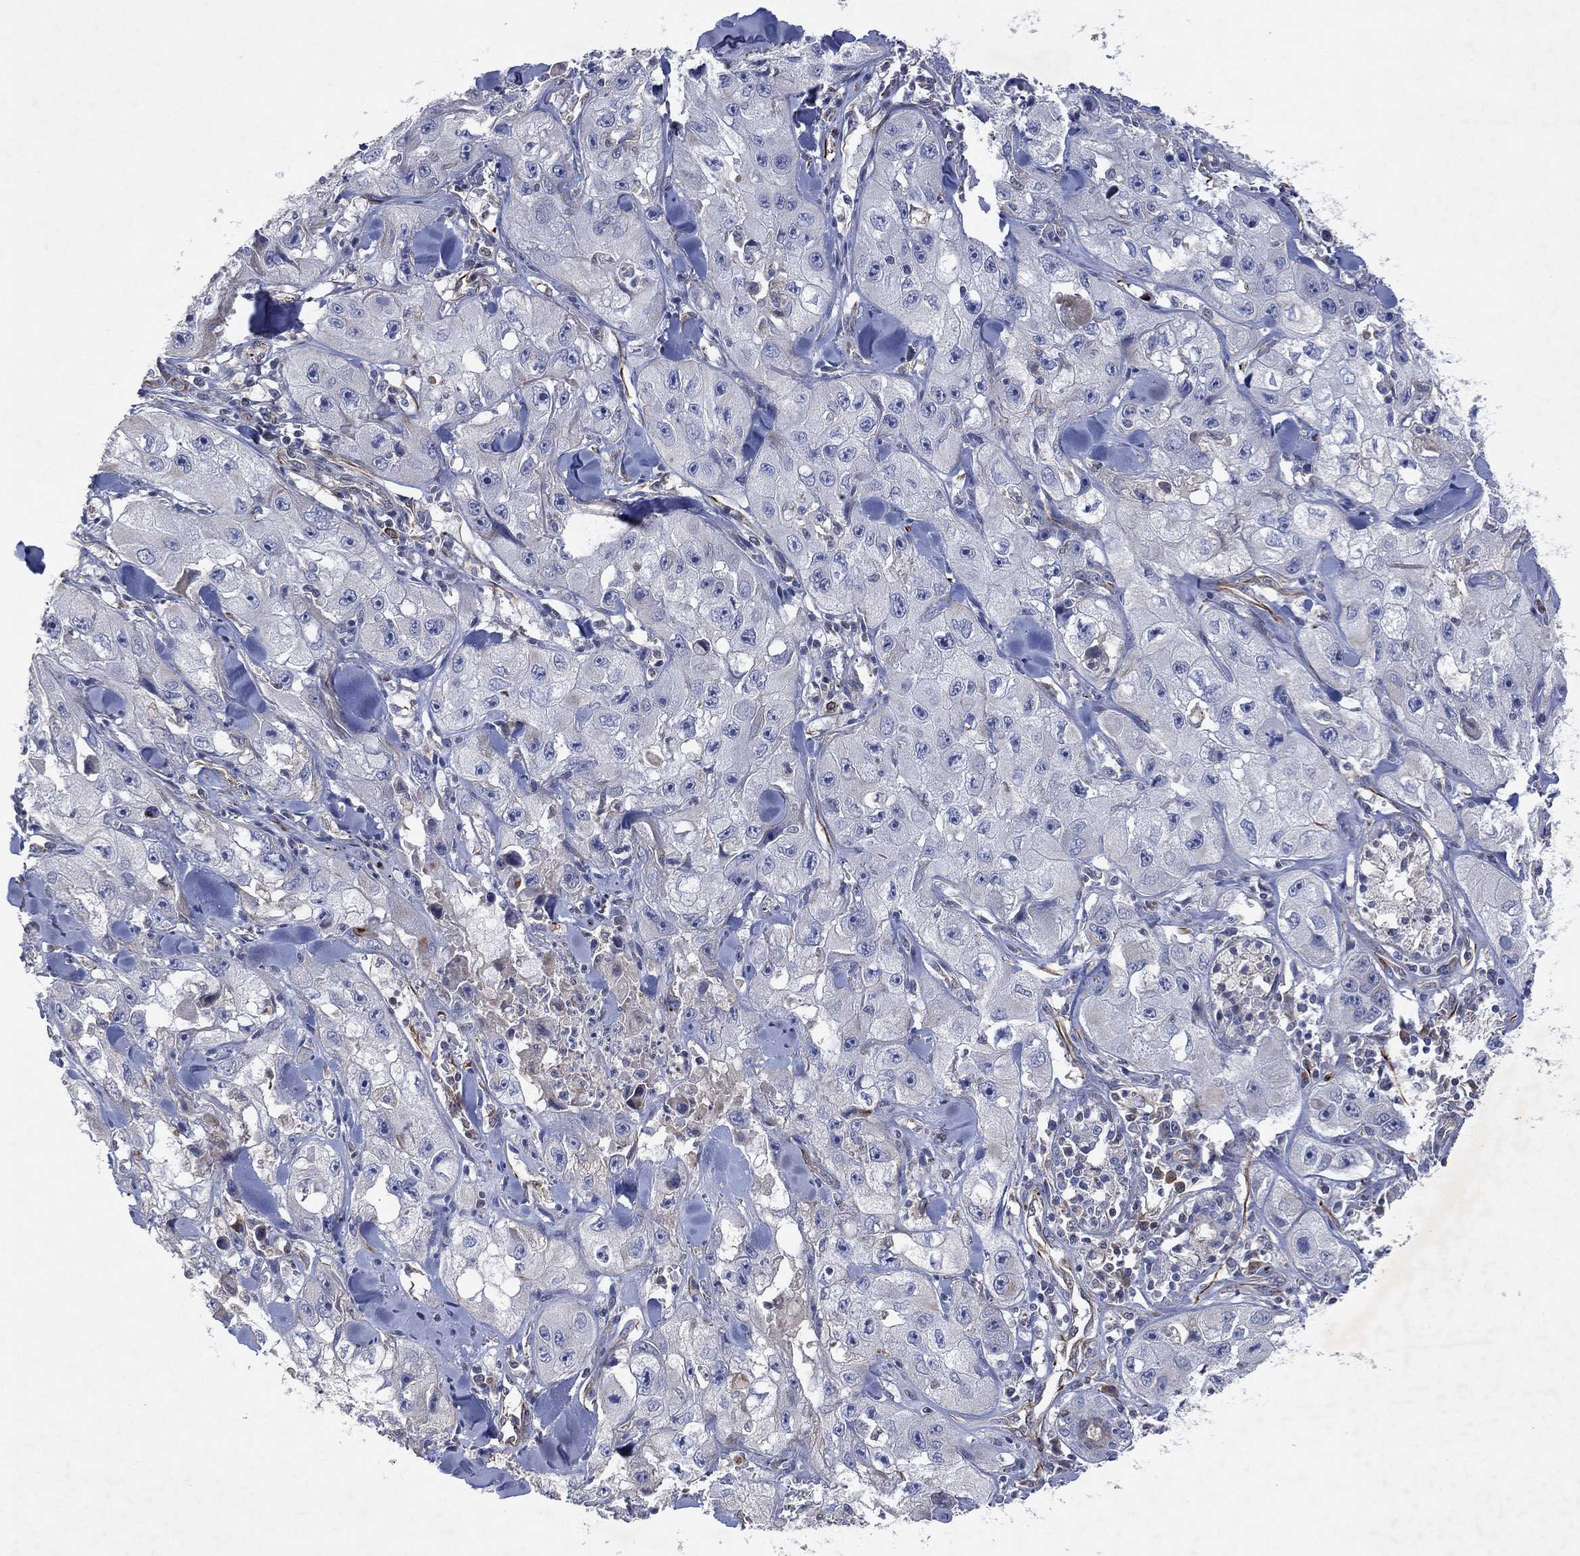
{"staining": {"intensity": "negative", "quantity": "none", "location": "none"}, "tissue": "skin cancer", "cell_type": "Tumor cells", "image_type": "cancer", "snomed": [{"axis": "morphology", "description": "Squamous cell carcinoma, NOS"}, {"axis": "topography", "description": "Skin"}, {"axis": "topography", "description": "Subcutis"}], "caption": "The image displays no significant expression in tumor cells of skin squamous cell carcinoma.", "gene": "FLI1", "patient": {"sex": "male", "age": 73}}